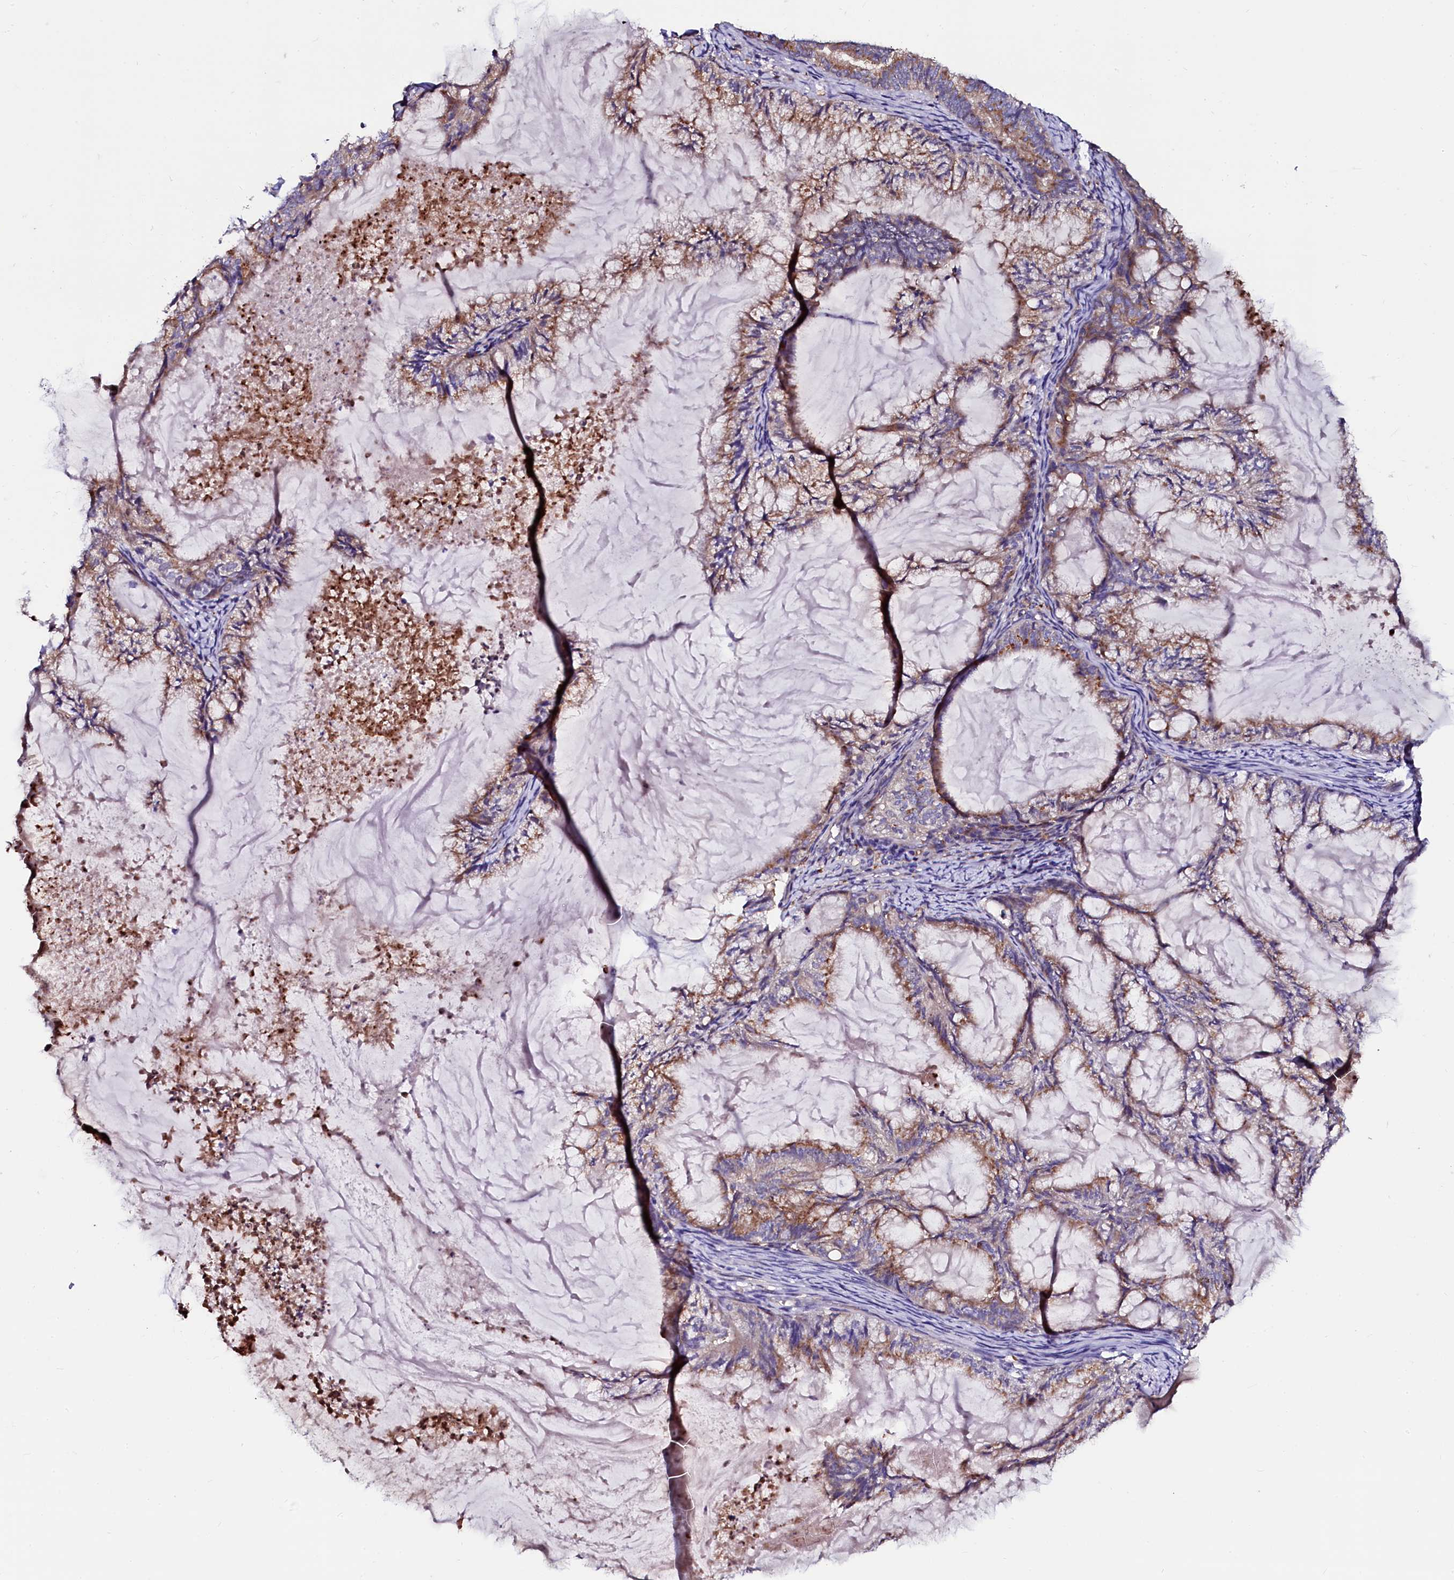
{"staining": {"intensity": "moderate", "quantity": "25%-75%", "location": "cytoplasmic/membranous"}, "tissue": "endometrial cancer", "cell_type": "Tumor cells", "image_type": "cancer", "snomed": [{"axis": "morphology", "description": "Adenocarcinoma, NOS"}, {"axis": "topography", "description": "Endometrium"}], "caption": "Protein expression by IHC reveals moderate cytoplasmic/membranous staining in approximately 25%-75% of tumor cells in endometrial cancer (adenocarcinoma). (Brightfield microscopy of DAB IHC at high magnification).", "gene": "OTOL1", "patient": {"sex": "female", "age": 86}}